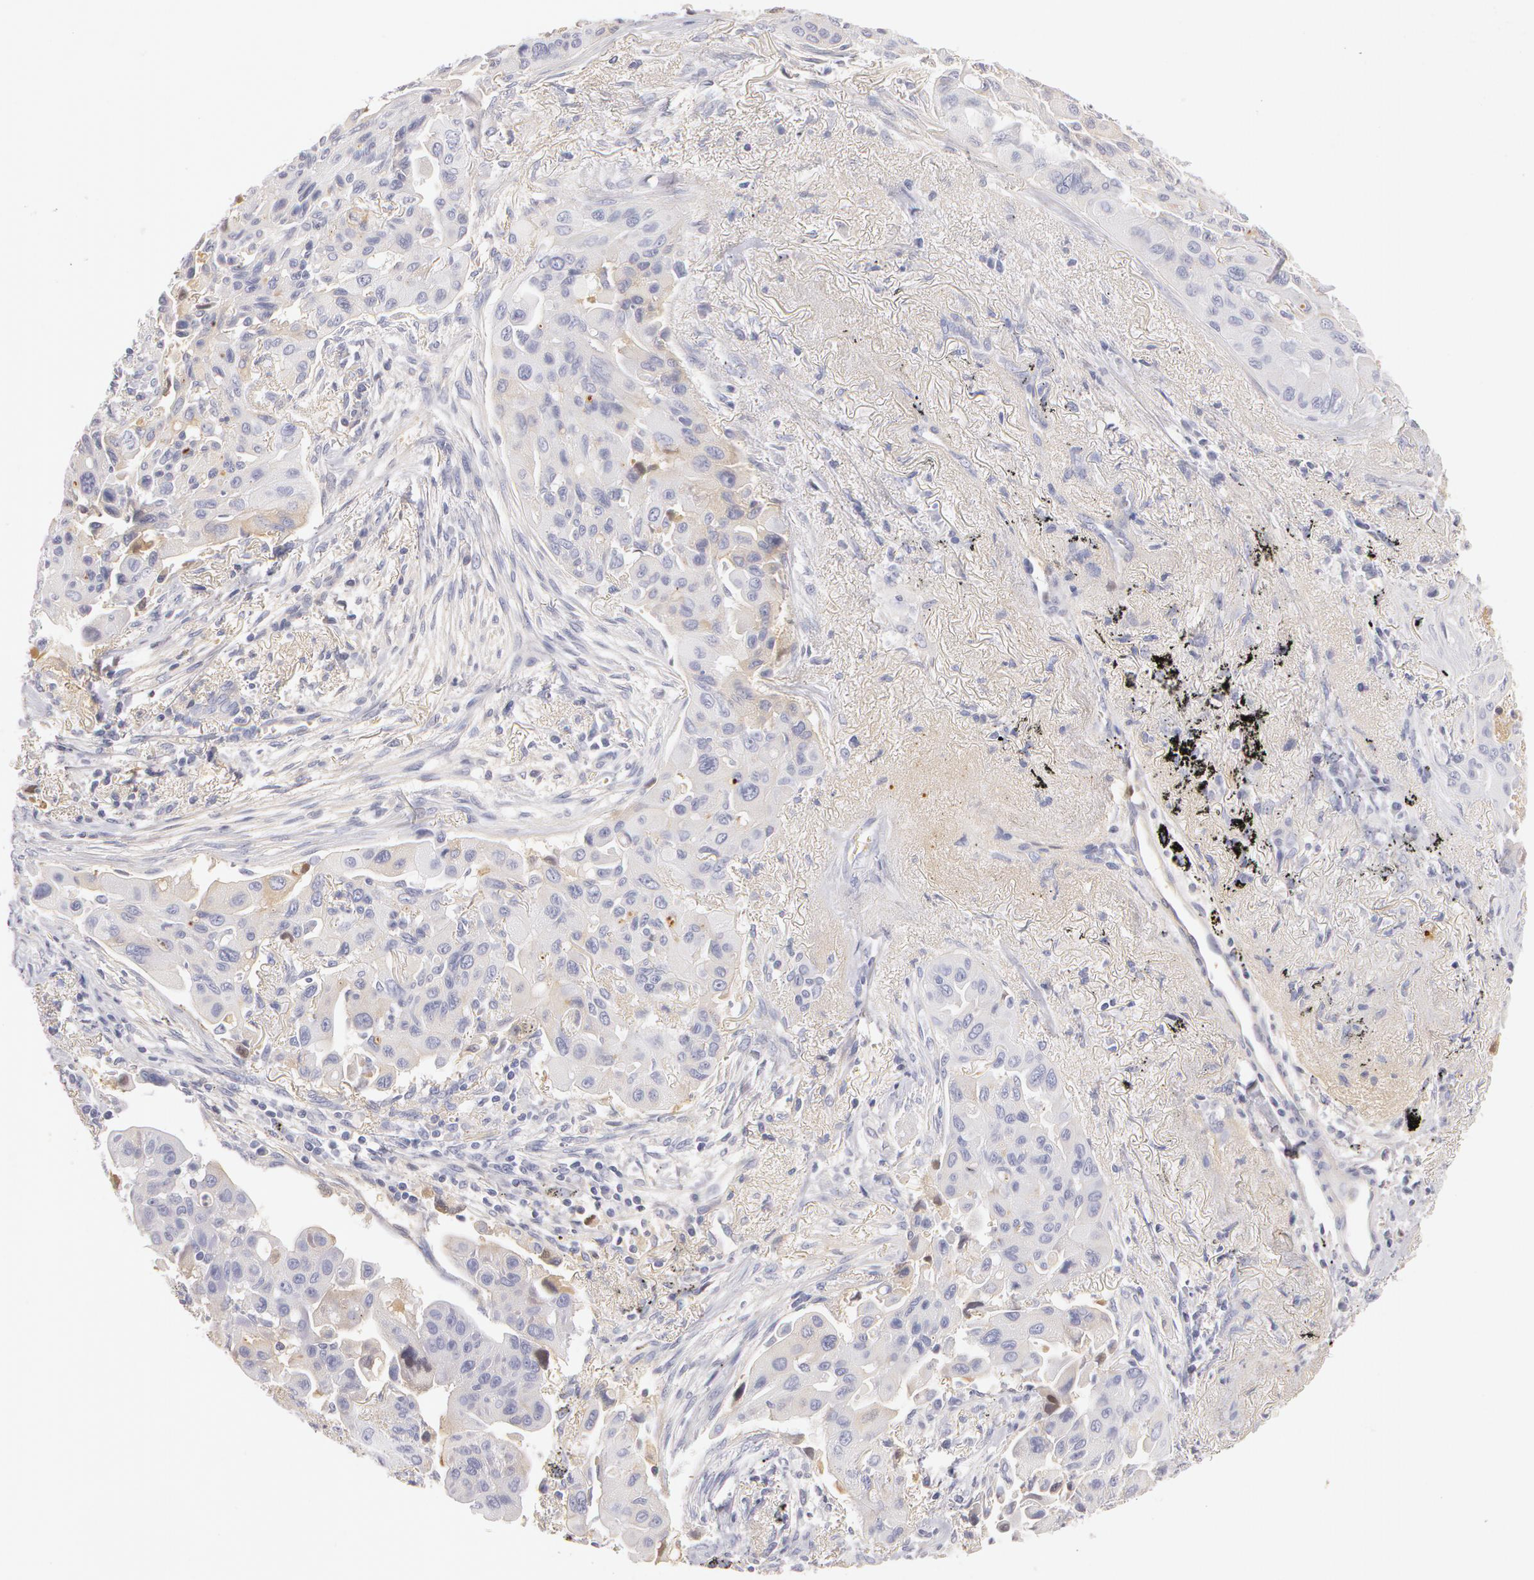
{"staining": {"intensity": "negative", "quantity": "none", "location": "none"}, "tissue": "lung cancer", "cell_type": "Tumor cells", "image_type": "cancer", "snomed": [{"axis": "morphology", "description": "Adenocarcinoma, NOS"}, {"axis": "topography", "description": "Lung"}], "caption": "IHC image of neoplastic tissue: lung cancer stained with DAB shows no significant protein staining in tumor cells.", "gene": "AHSG", "patient": {"sex": "male", "age": 68}}